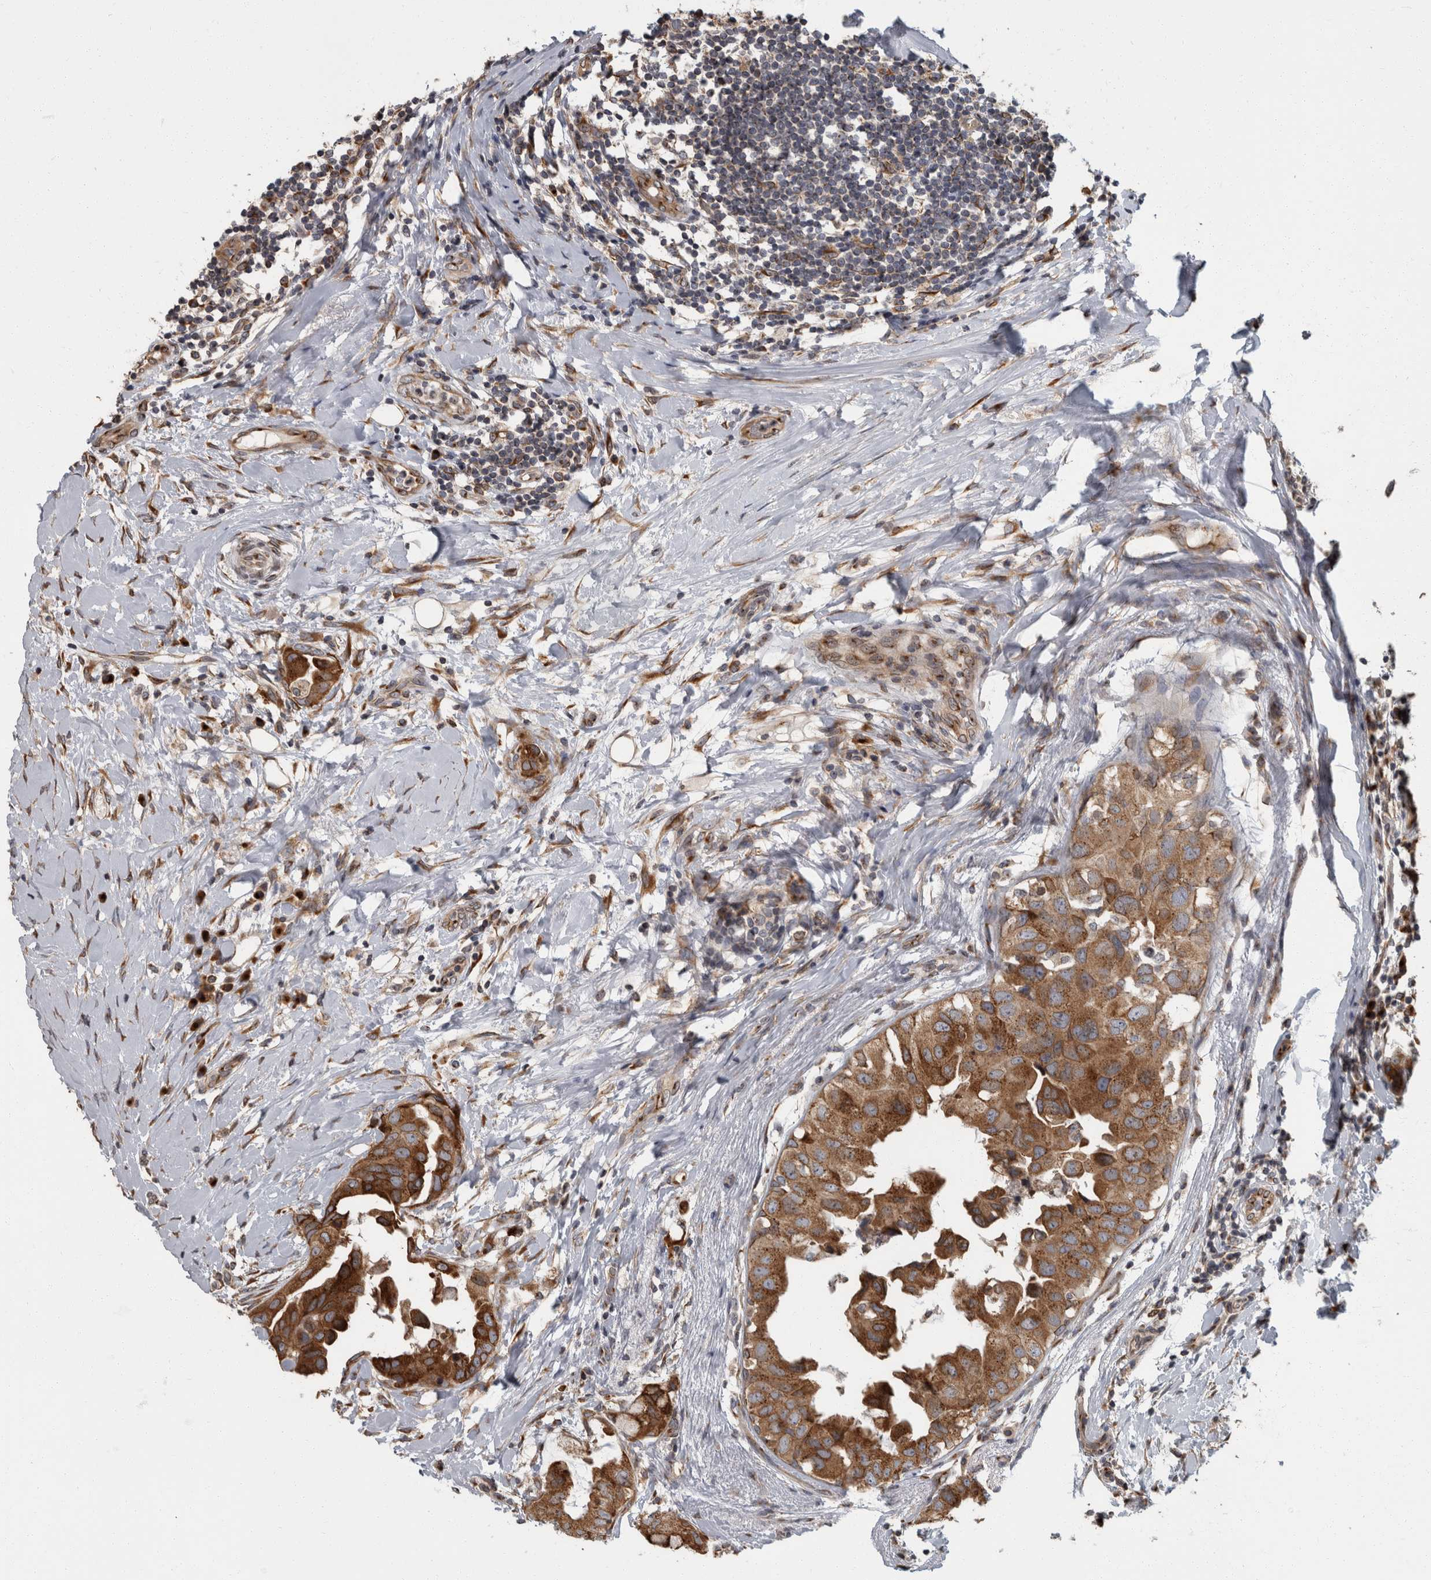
{"staining": {"intensity": "moderate", "quantity": ">75%", "location": "cytoplasmic/membranous"}, "tissue": "breast cancer", "cell_type": "Tumor cells", "image_type": "cancer", "snomed": [{"axis": "morphology", "description": "Duct carcinoma"}, {"axis": "topography", "description": "Breast"}], "caption": "Immunohistochemical staining of human breast cancer demonstrates moderate cytoplasmic/membranous protein staining in about >75% of tumor cells.", "gene": "LMAN2L", "patient": {"sex": "female", "age": 40}}